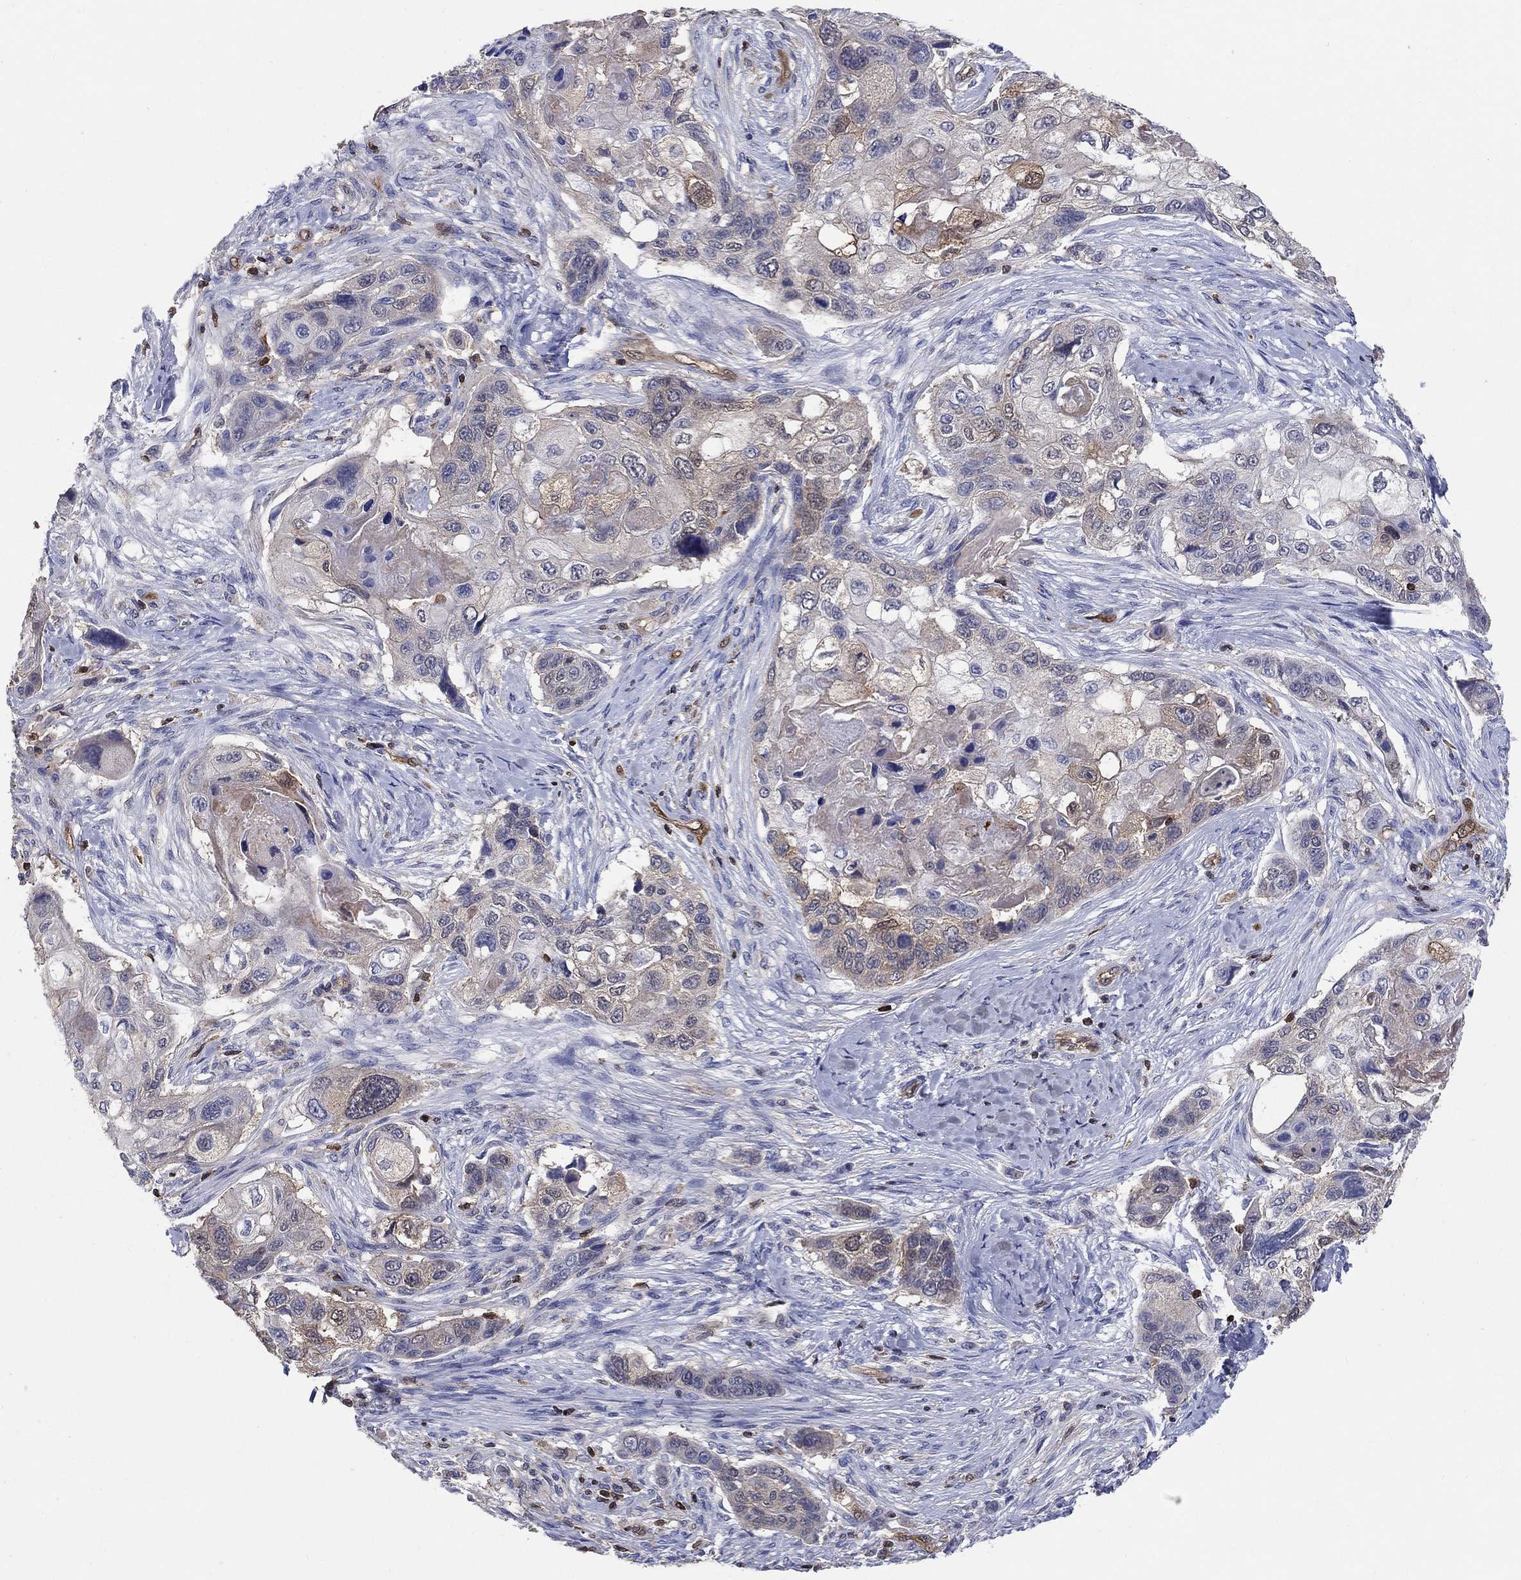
{"staining": {"intensity": "weak", "quantity": "<25%", "location": "cytoplasmic/membranous"}, "tissue": "lung cancer", "cell_type": "Tumor cells", "image_type": "cancer", "snomed": [{"axis": "morphology", "description": "Normal tissue, NOS"}, {"axis": "morphology", "description": "Squamous cell carcinoma, NOS"}, {"axis": "topography", "description": "Bronchus"}, {"axis": "topography", "description": "Lung"}], "caption": "Tumor cells show no significant protein expression in lung cancer. (DAB IHC visualized using brightfield microscopy, high magnification).", "gene": "AGFG2", "patient": {"sex": "male", "age": 69}}